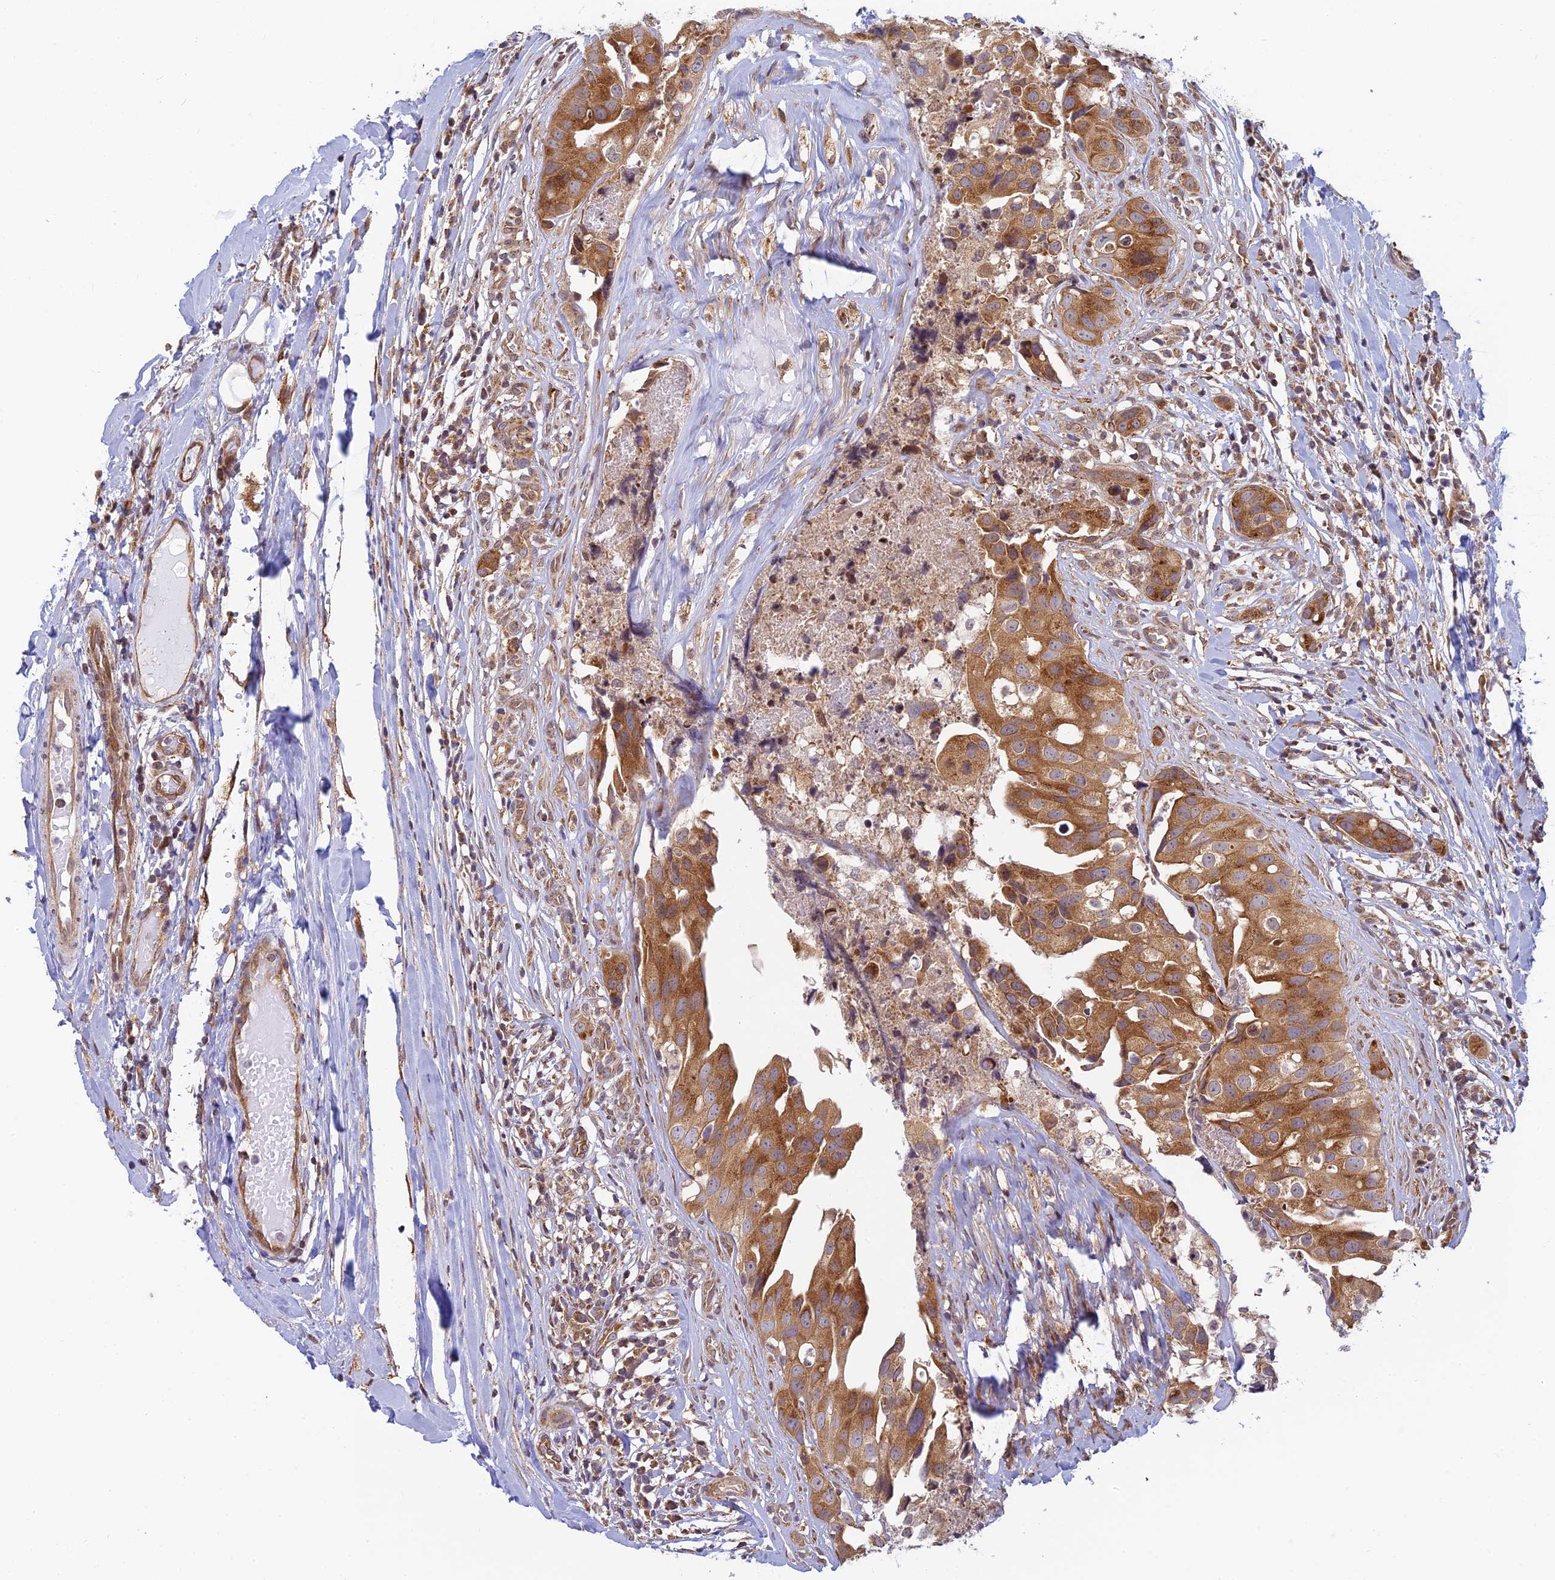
{"staining": {"intensity": "moderate", "quantity": ">75%", "location": "cytoplasmic/membranous"}, "tissue": "head and neck cancer", "cell_type": "Tumor cells", "image_type": "cancer", "snomed": [{"axis": "morphology", "description": "Adenocarcinoma, NOS"}, {"axis": "morphology", "description": "Adenocarcinoma, metastatic, NOS"}, {"axis": "topography", "description": "Head-Neck"}], "caption": "Adenocarcinoma (head and neck) stained with a brown dye demonstrates moderate cytoplasmic/membranous positive positivity in about >75% of tumor cells.", "gene": "HOOK2", "patient": {"sex": "male", "age": 75}}